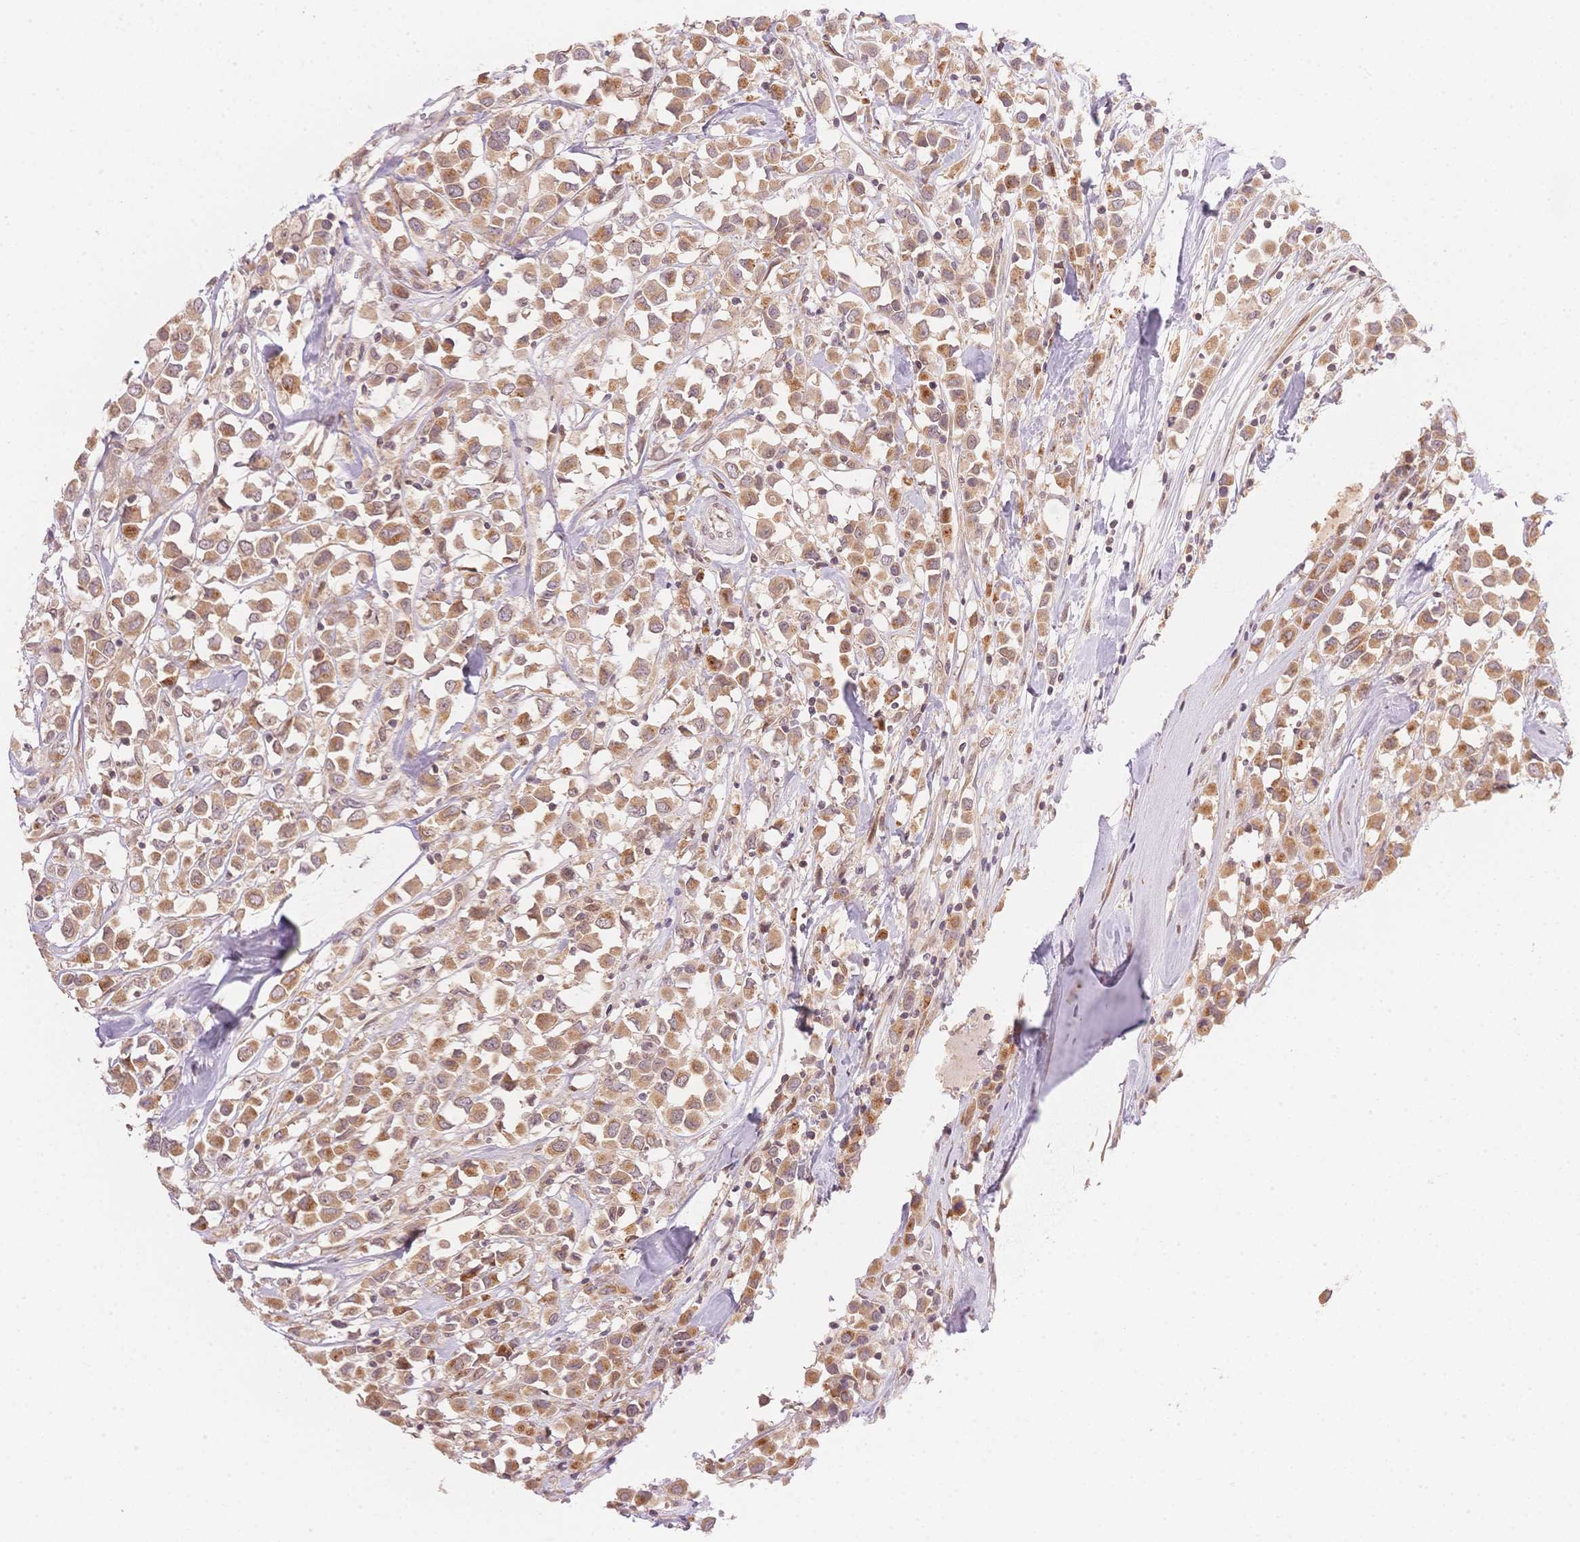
{"staining": {"intensity": "moderate", "quantity": ">75%", "location": "cytoplasmic/membranous"}, "tissue": "breast cancer", "cell_type": "Tumor cells", "image_type": "cancer", "snomed": [{"axis": "morphology", "description": "Duct carcinoma"}, {"axis": "topography", "description": "Breast"}], "caption": "Immunohistochemistry (IHC) (DAB (3,3'-diaminobenzidine)) staining of human breast infiltrating ductal carcinoma displays moderate cytoplasmic/membranous protein positivity in about >75% of tumor cells.", "gene": "STK39", "patient": {"sex": "female", "age": 61}}